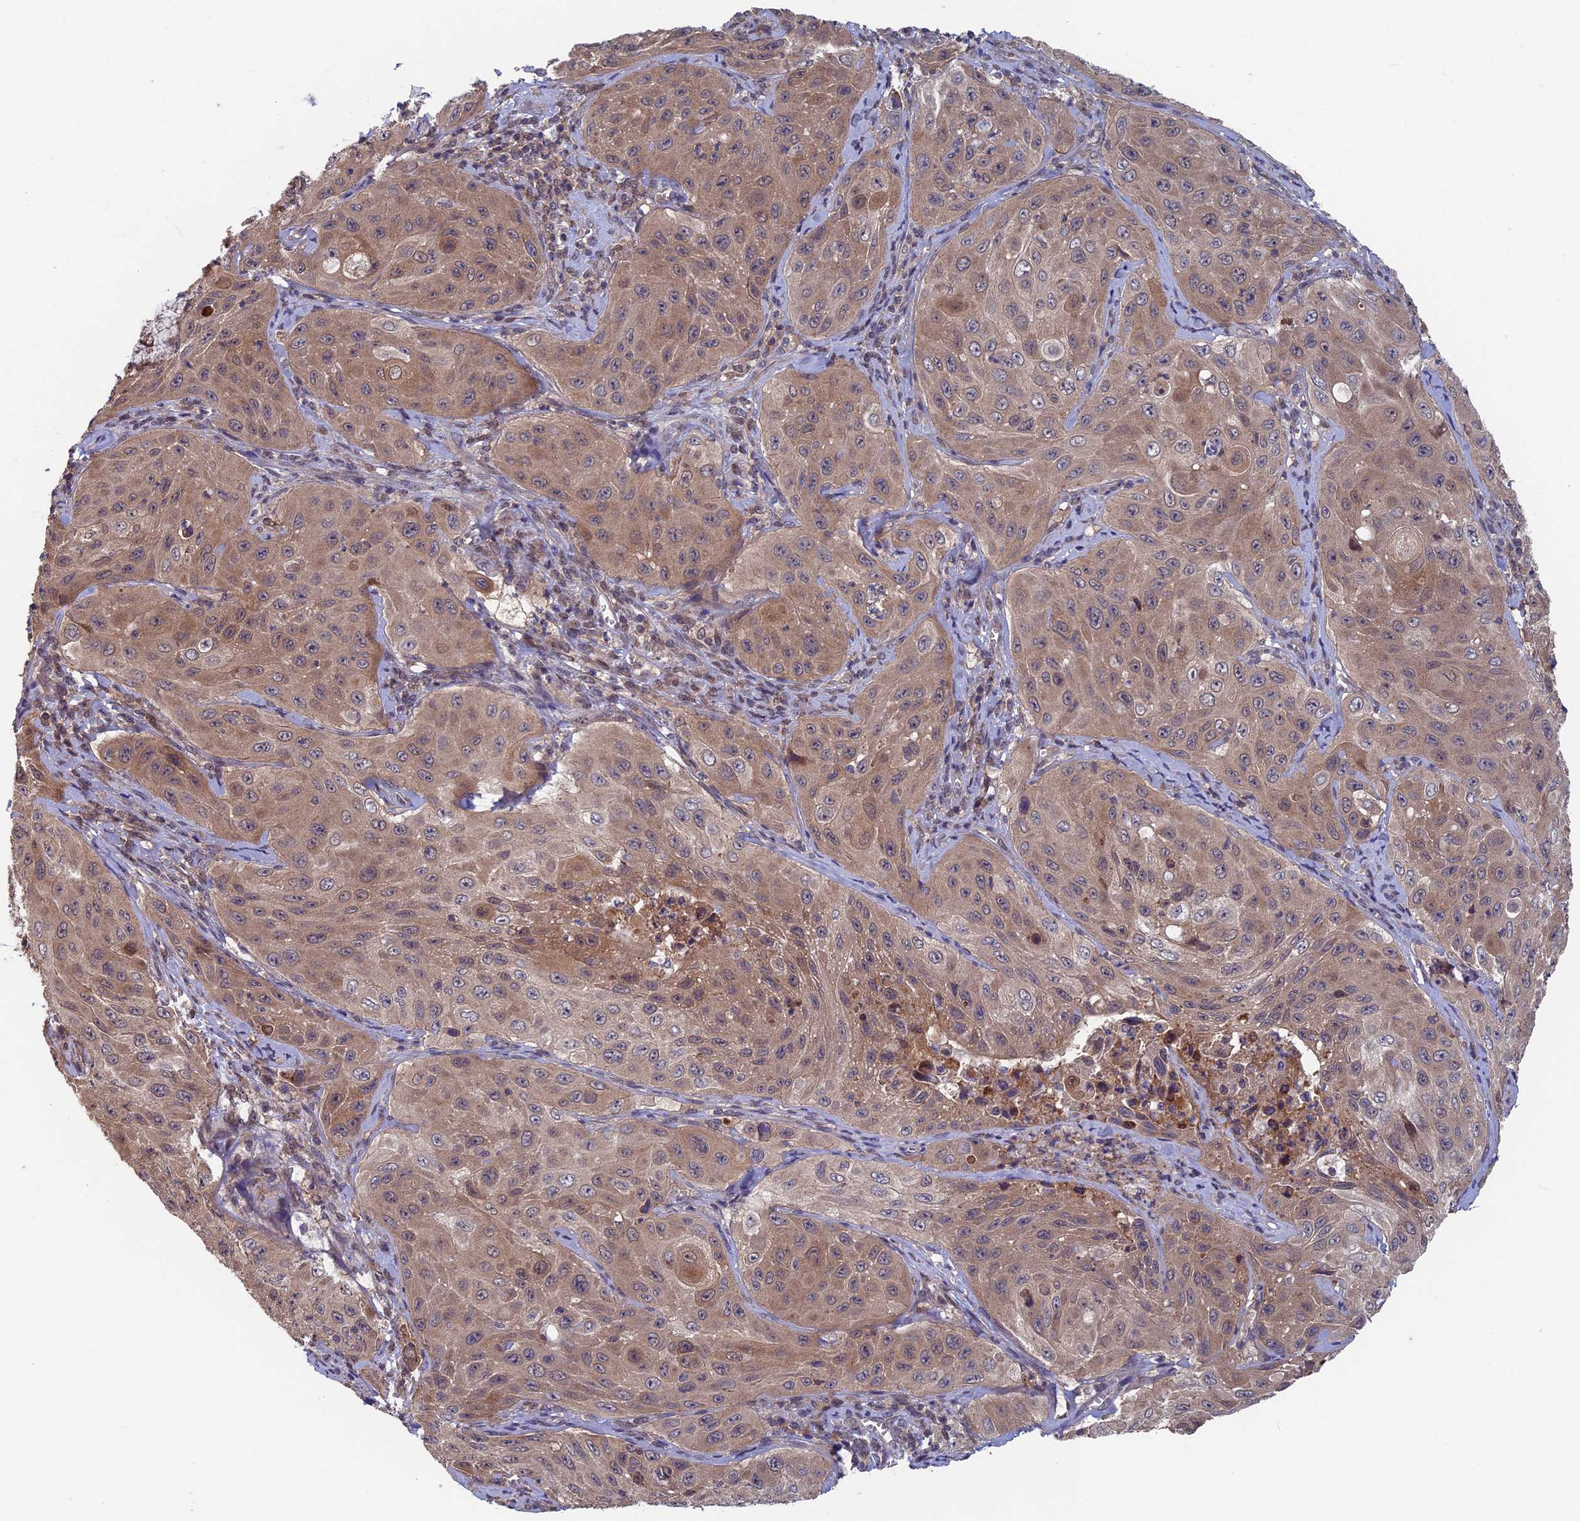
{"staining": {"intensity": "moderate", "quantity": ">75%", "location": "cytoplasmic/membranous"}, "tissue": "cervical cancer", "cell_type": "Tumor cells", "image_type": "cancer", "snomed": [{"axis": "morphology", "description": "Squamous cell carcinoma, NOS"}, {"axis": "topography", "description": "Cervix"}], "caption": "The micrograph shows staining of squamous cell carcinoma (cervical), revealing moderate cytoplasmic/membranous protein positivity (brown color) within tumor cells. Ihc stains the protein in brown and the nuclei are stained blue.", "gene": "LCMT1", "patient": {"sex": "female", "age": 42}}